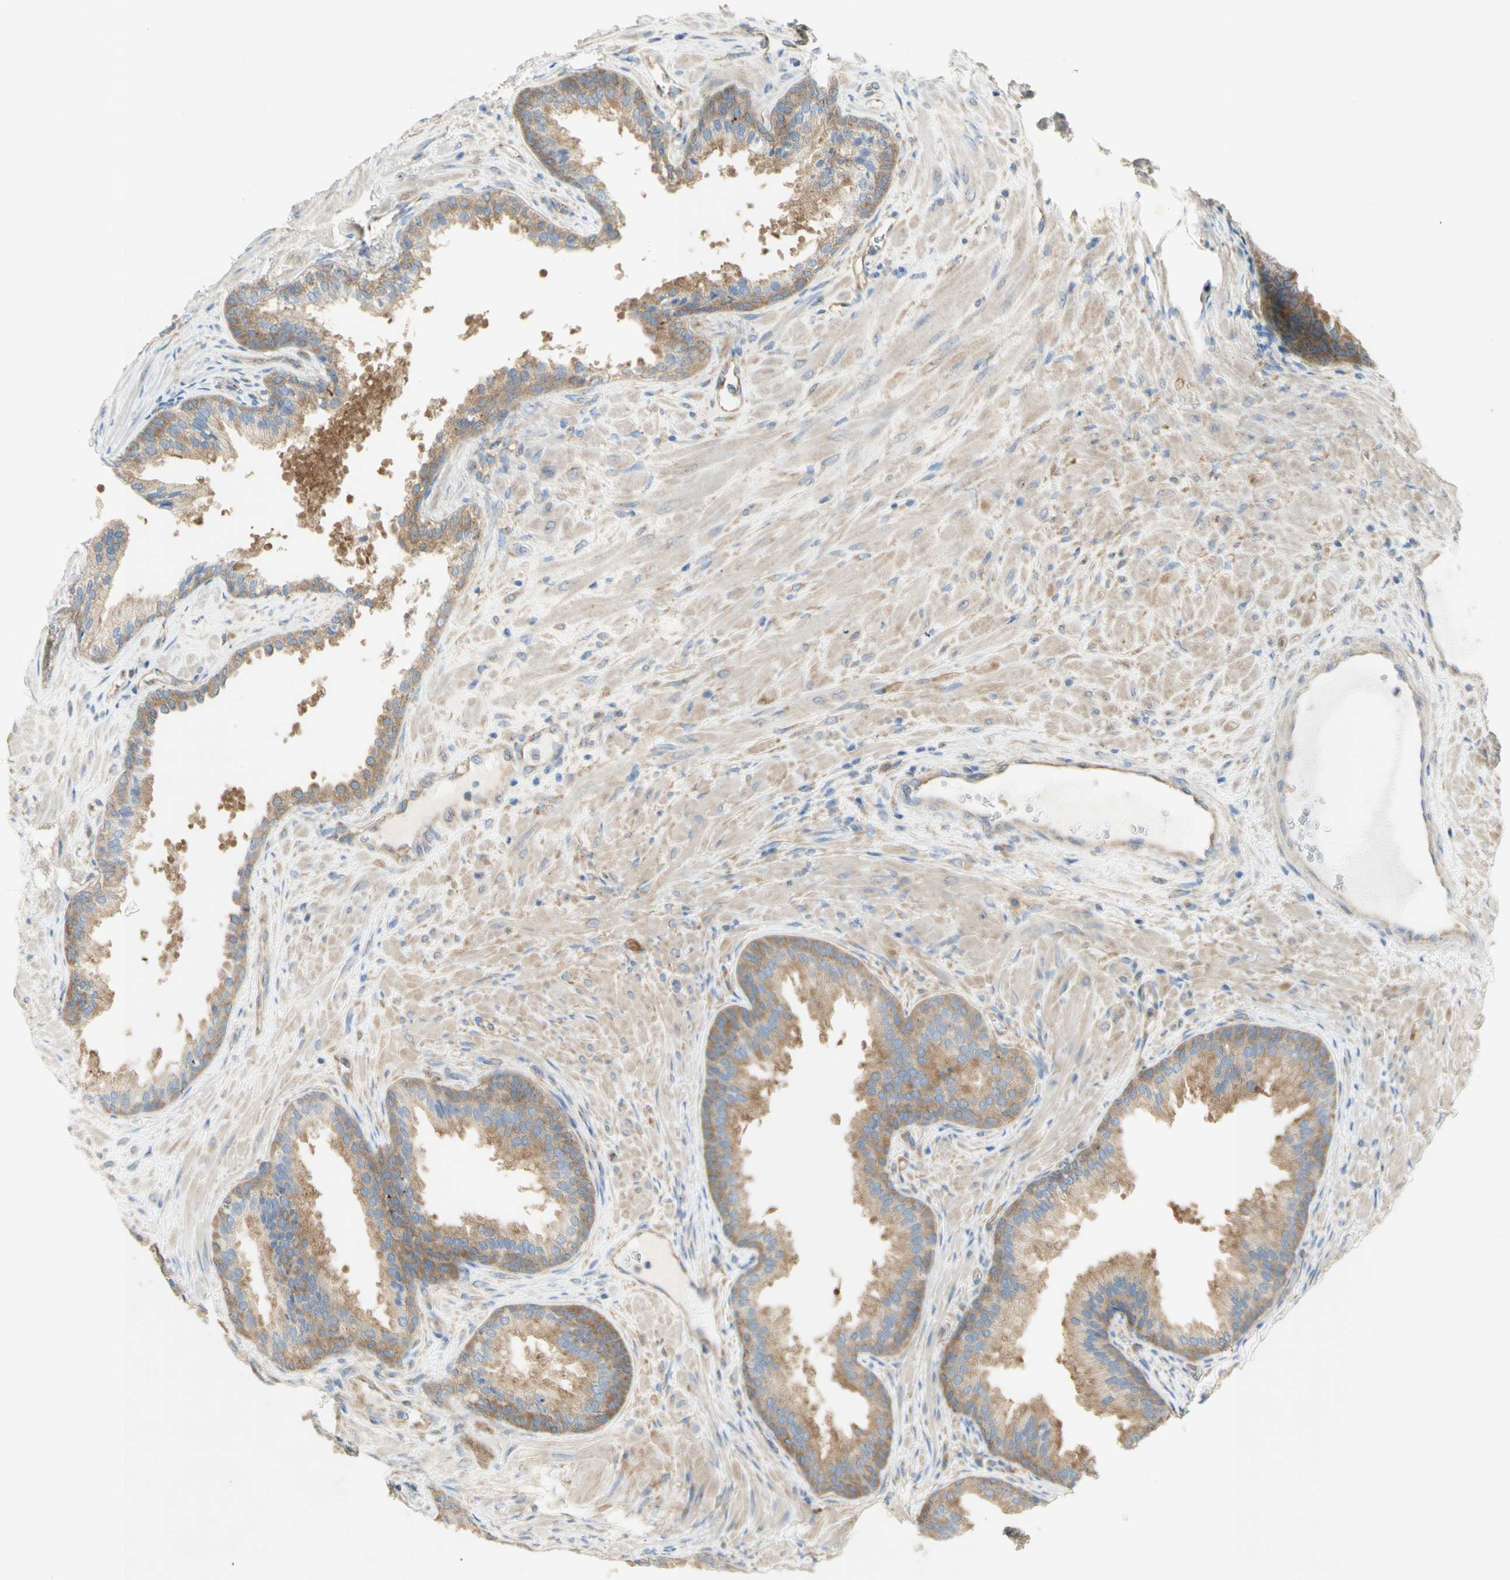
{"staining": {"intensity": "weak", "quantity": "25%-75%", "location": "cytoplasmic/membranous"}, "tissue": "prostate", "cell_type": "Glandular cells", "image_type": "normal", "snomed": [{"axis": "morphology", "description": "Normal tissue, NOS"}, {"axis": "topography", "description": "Prostate"}], "caption": "Prostate stained with immunohistochemistry (IHC) demonstrates weak cytoplasmic/membranous positivity in approximately 25%-75% of glandular cells. The staining was performed using DAB (3,3'-diaminobenzidine) to visualize the protein expression in brown, while the nuclei were stained in blue with hematoxylin (Magnification: 20x).", "gene": "DYNC1H1", "patient": {"sex": "male", "age": 76}}